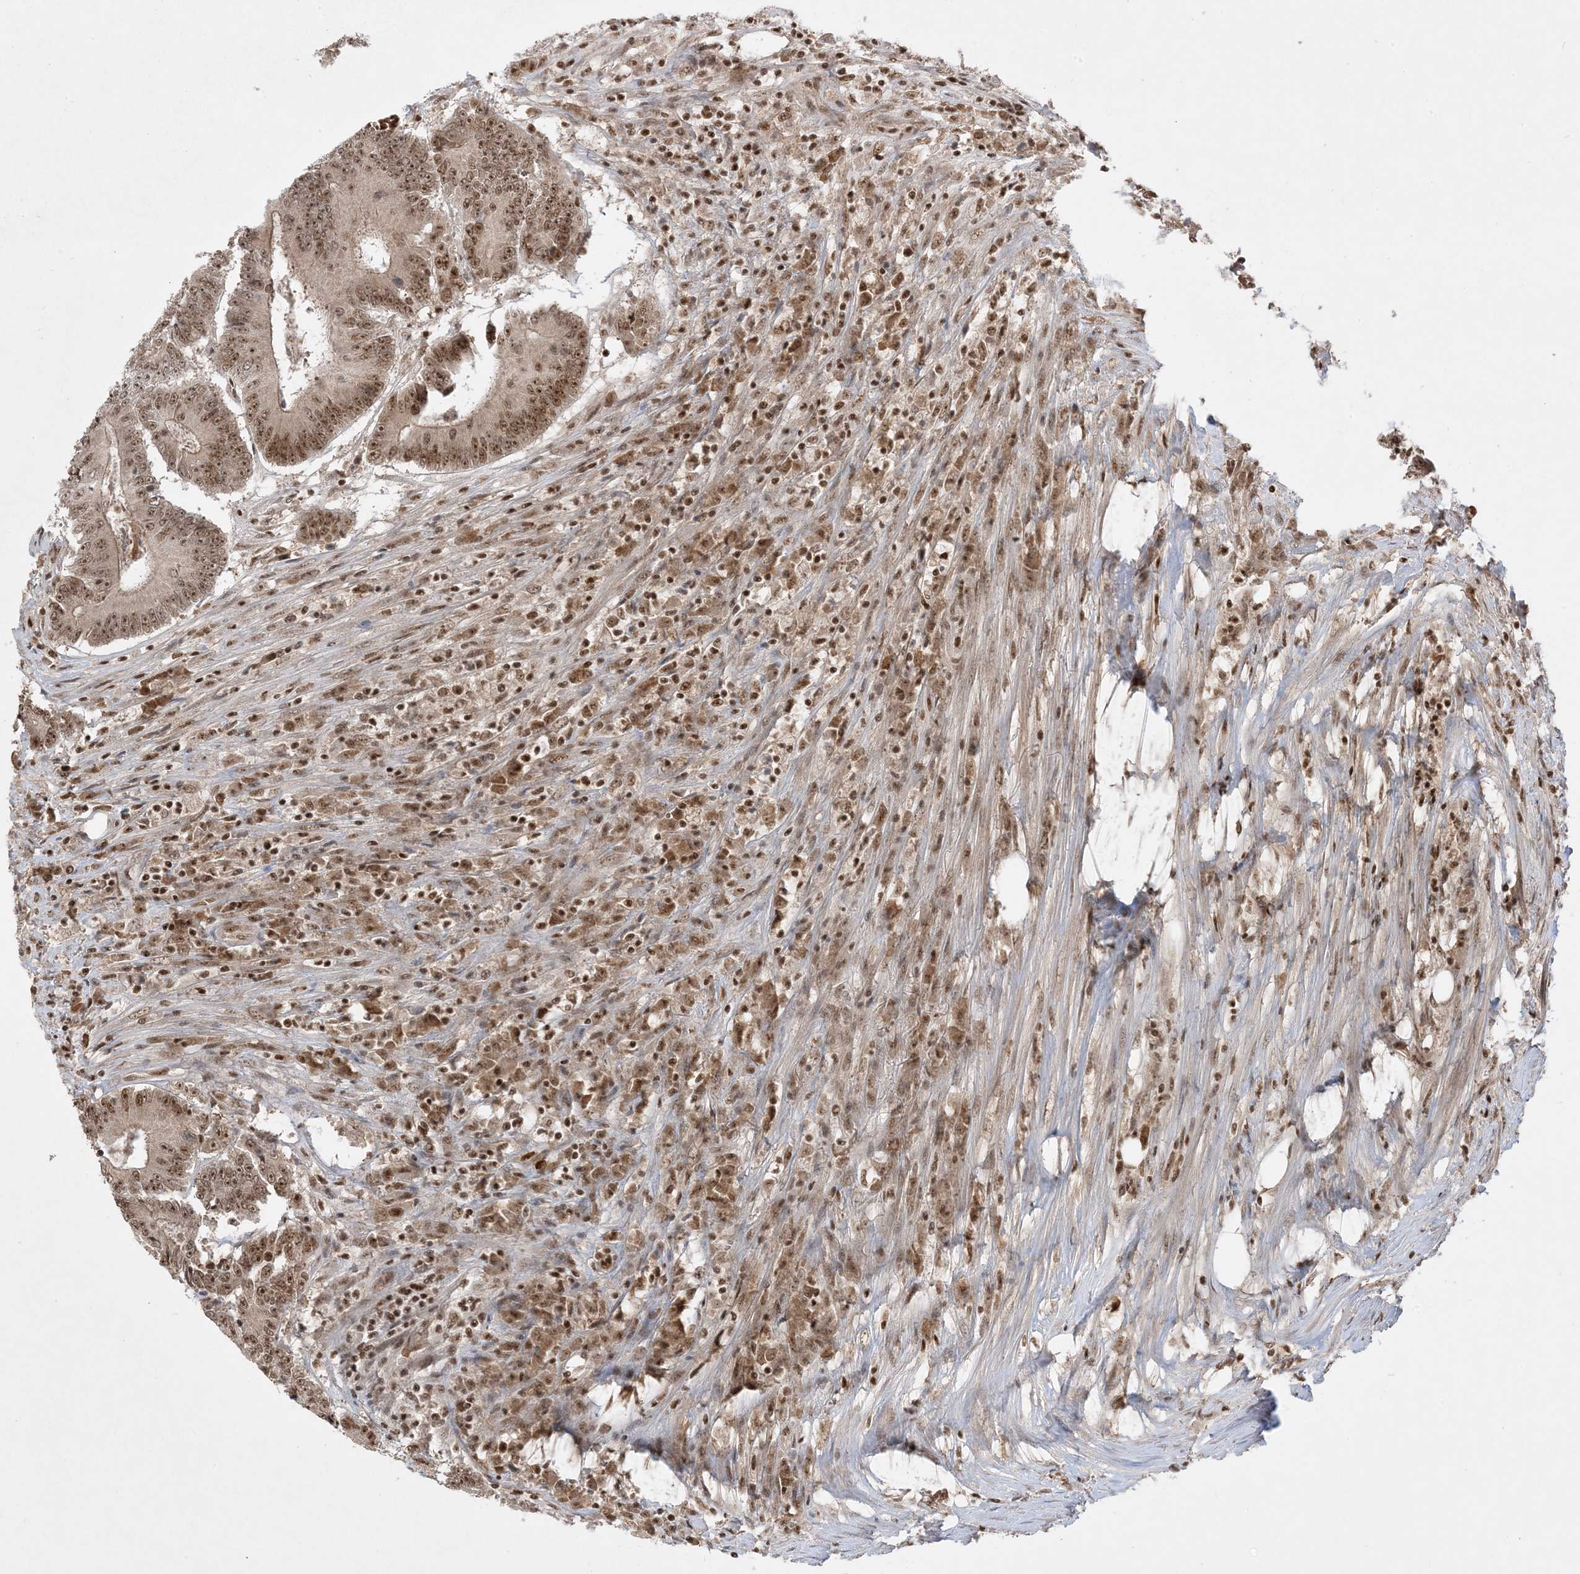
{"staining": {"intensity": "moderate", "quantity": ">75%", "location": "nuclear"}, "tissue": "colorectal cancer", "cell_type": "Tumor cells", "image_type": "cancer", "snomed": [{"axis": "morphology", "description": "Adenocarcinoma, NOS"}, {"axis": "topography", "description": "Colon"}], "caption": "IHC staining of colorectal cancer, which reveals medium levels of moderate nuclear positivity in approximately >75% of tumor cells indicating moderate nuclear protein staining. The staining was performed using DAB (3,3'-diaminobenzidine) (brown) for protein detection and nuclei were counterstained in hematoxylin (blue).", "gene": "PPIL2", "patient": {"sex": "male", "age": 83}}